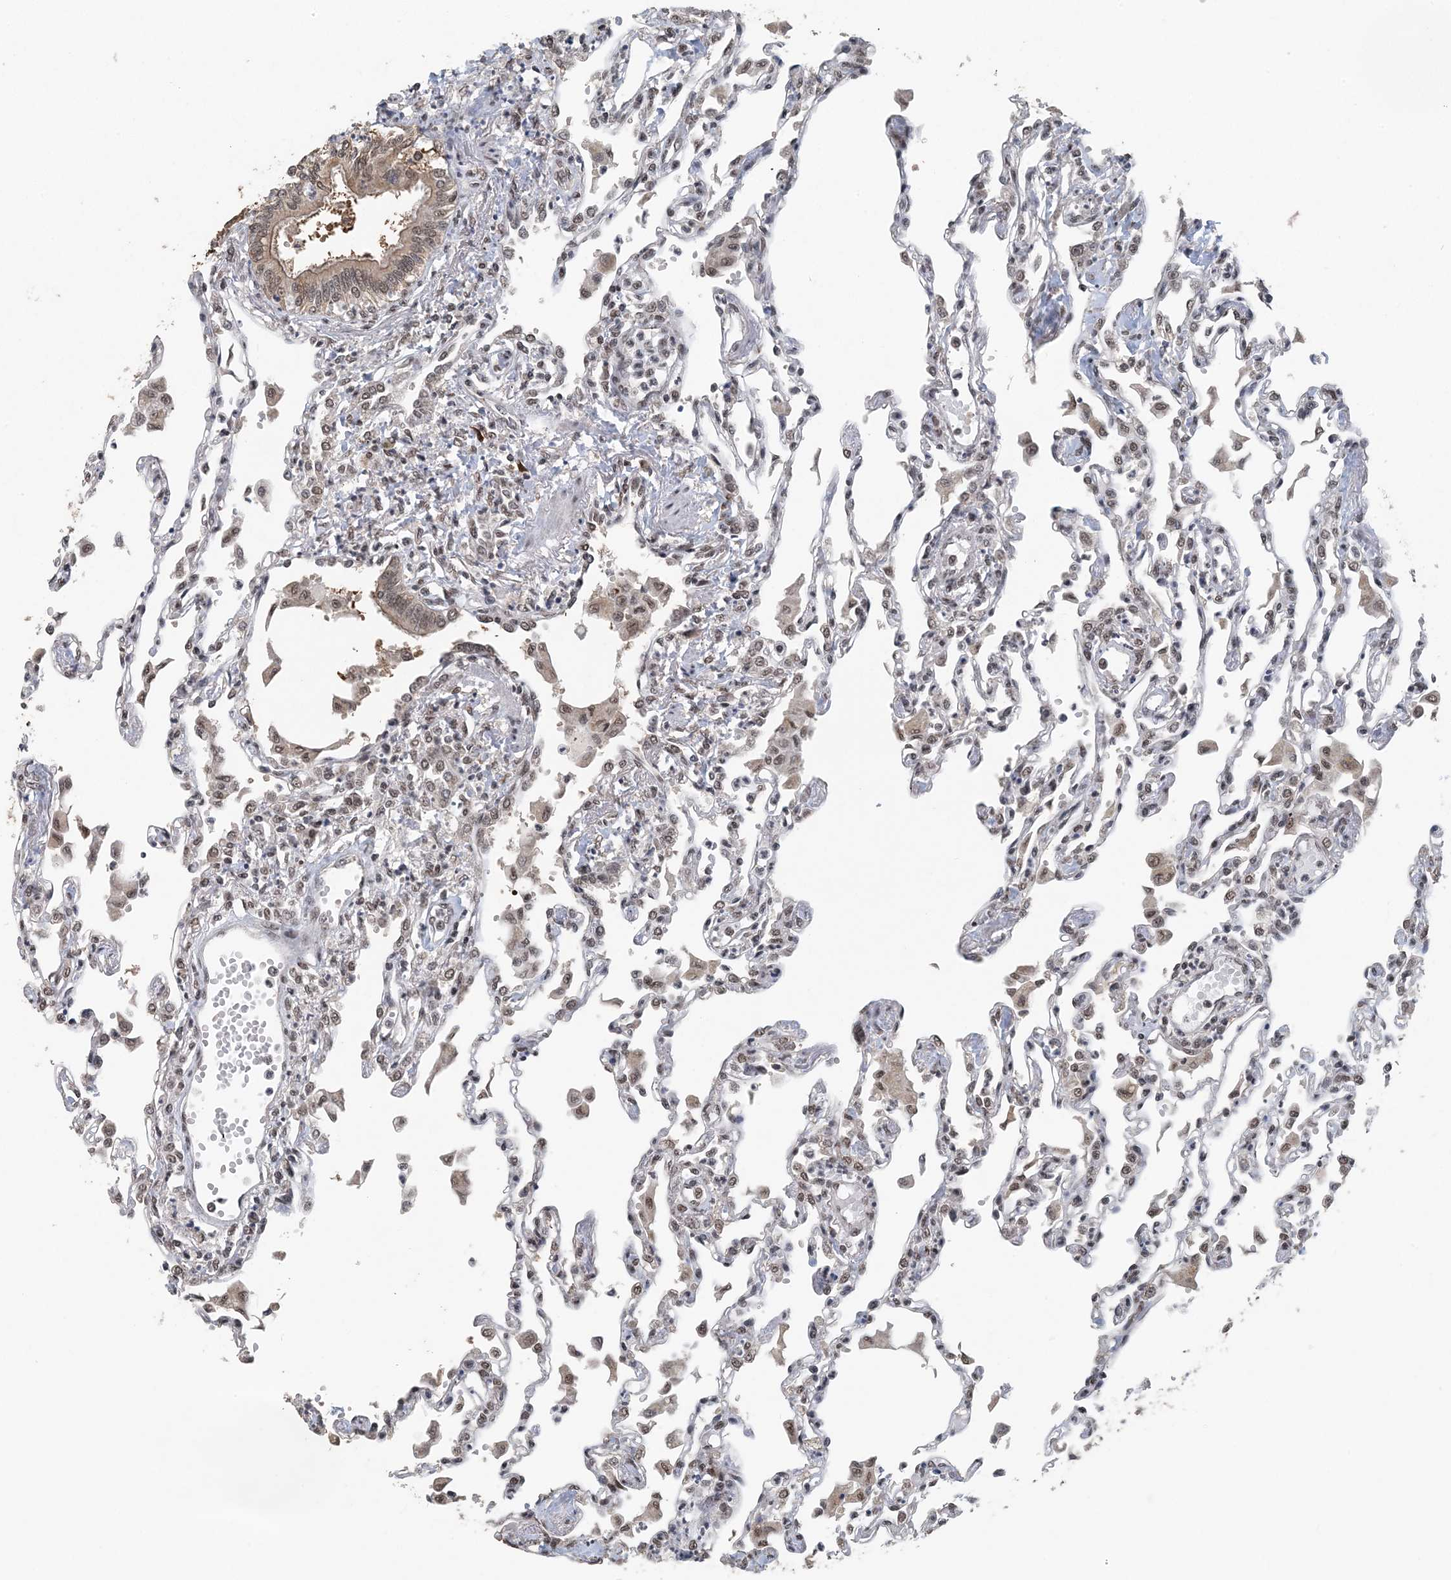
{"staining": {"intensity": "weak", "quantity": "<25%", "location": "nuclear"}, "tissue": "lung", "cell_type": "Alveolar cells", "image_type": "normal", "snomed": [{"axis": "morphology", "description": "Normal tissue, NOS"}, {"axis": "topography", "description": "Bronchus"}, {"axis": "topography", "description": "Lung"}], "caption": "Micrograph shows no protein staining in alveolar cells of unremarkable lung.", "gene": "MBD2", "patient": {"sex": "female", "age": 49}}